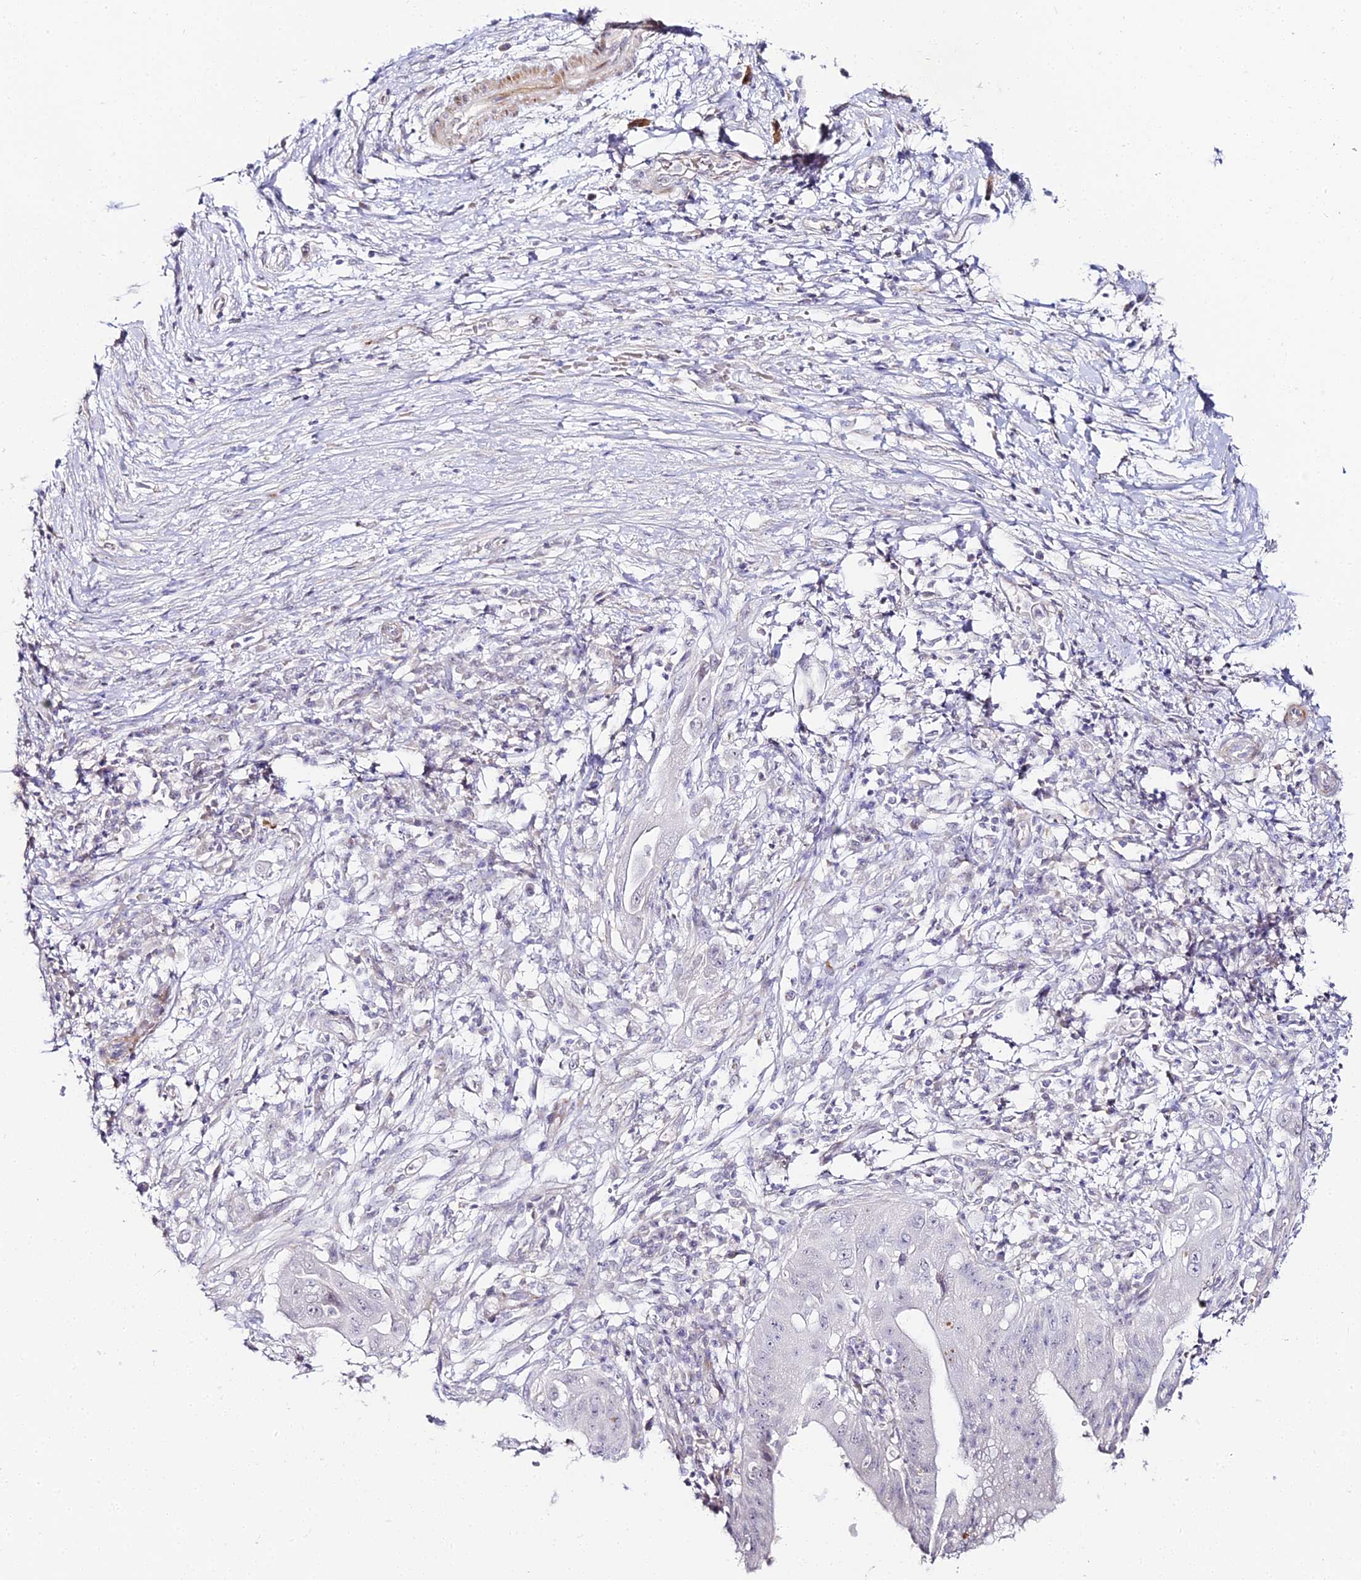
{"staining": {"intensity": "negative", "quantity": "none", "location": "none"}, "tissue": "pancreatic cancer", "cell_type": "Tumor cells", "image_type": "cancer", "snomed": [{"axis": "morphology", "description": "Adenocarcinoma, NOS"}, {"axis": "topography", "description": "Pancreas"}], "caption": "Adenocarcinoma (pancreatic) was stained to show a protein in brown. There is no significant staining in tumor cells. The staining is performed using DAB (3,3'-diaminobenzidine) brown chromogen with nuclei counter-stained in using hematoxylin.", "gene": "ALPG", "patient": {"sex": "male", "age": 68}}